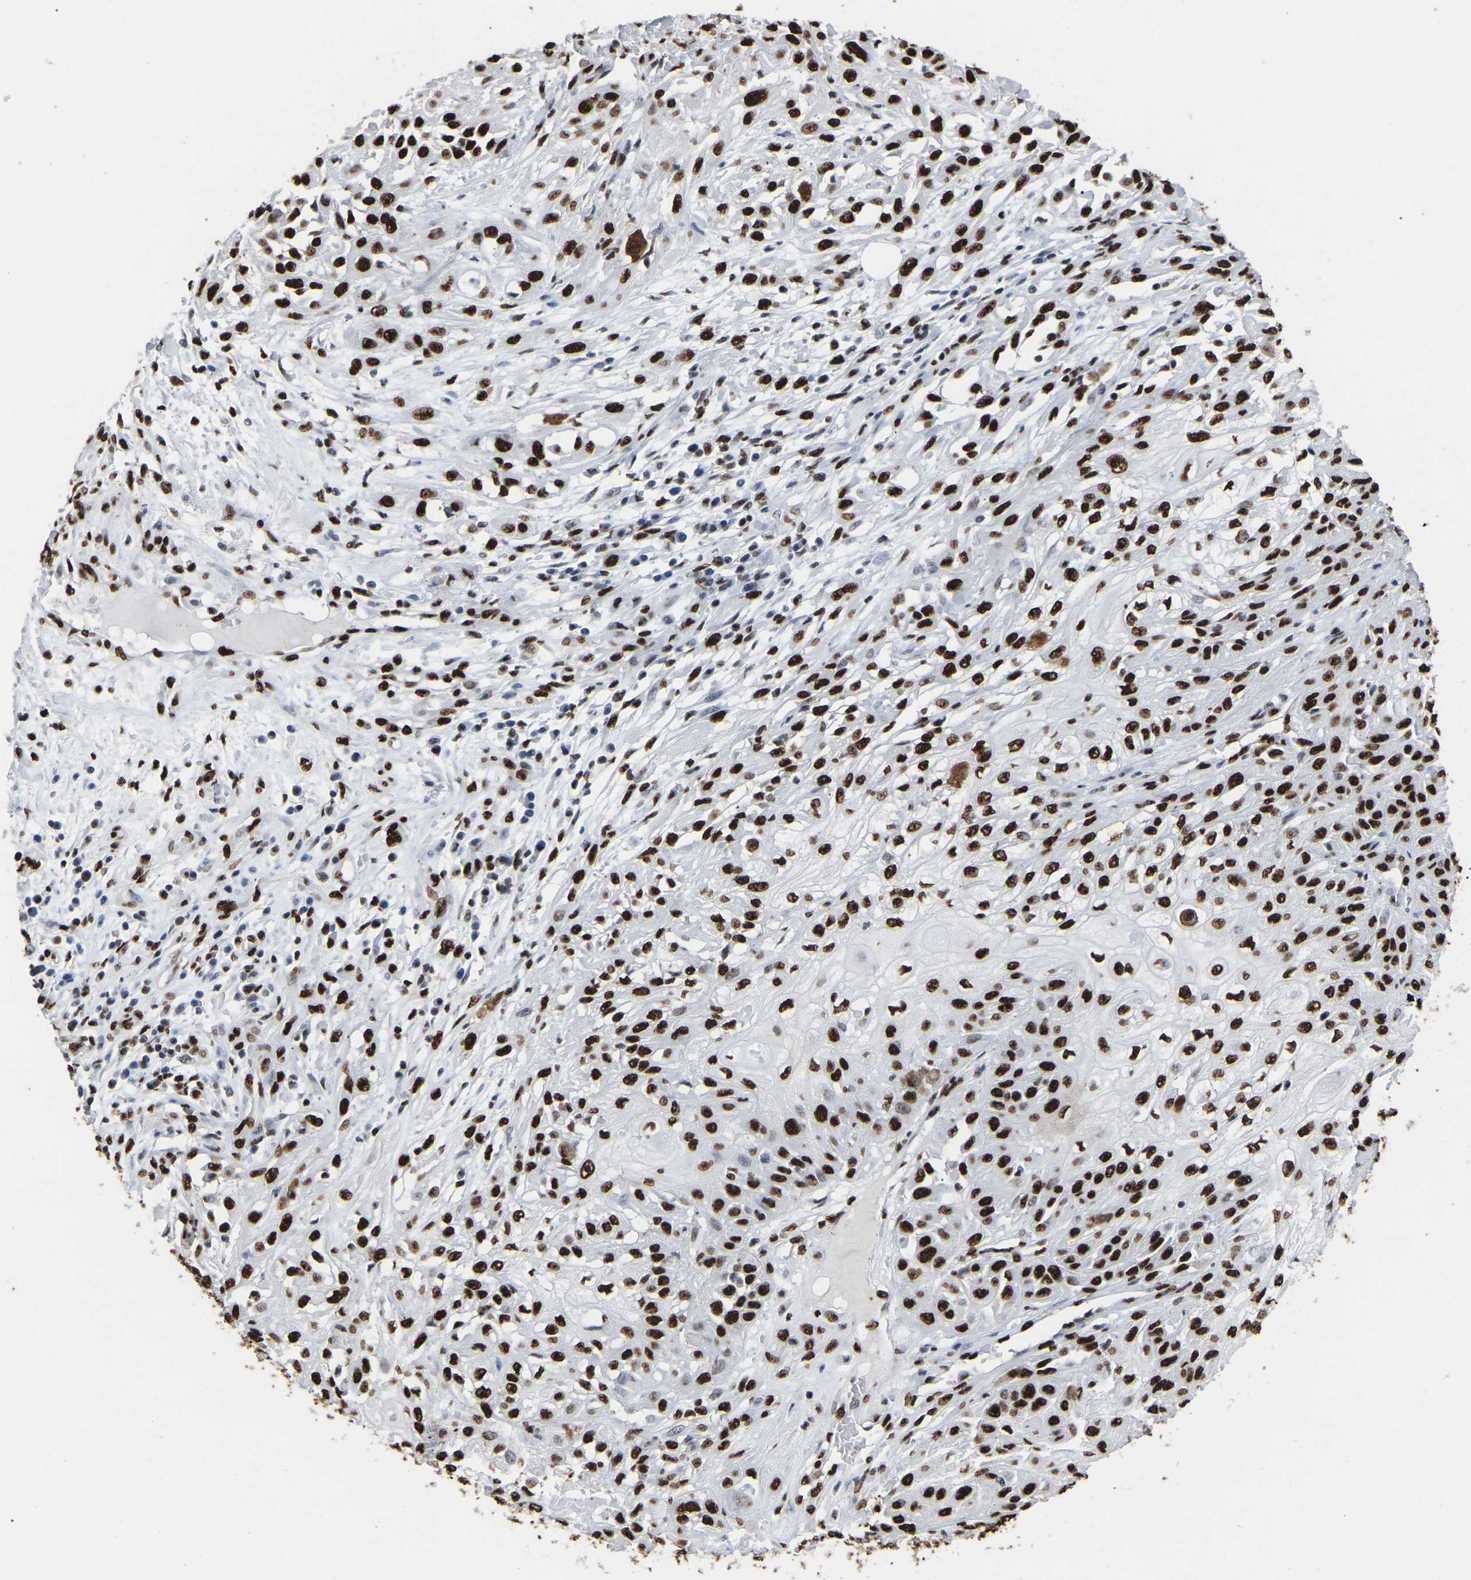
{"staining": {"intensity": "strong", "quantity": ">75%", "location": "nuclear"}, "tissue": "skin cancer", "cell_type": "Tumor cells", "image_type": "cancer", "snomed": [{"axis": "morphology", "description": "Squamous cell carcinoma, NOS"}, {"axis": "morphology", "description": "Squamous cell carcinoma, metastatic, NOS"}, {"axis": "topography", "description": "Skin"}, {"axis": "topography", "description": "Lymph node"}], "caption": "Squamous cell carcinoma (skin) was stained to show a protein in brown. There is high levels of strong nuclear staining in about >75% of tumor cells.", "gene": "RBL2", "patient": {"sex": "male", "age": 75}}